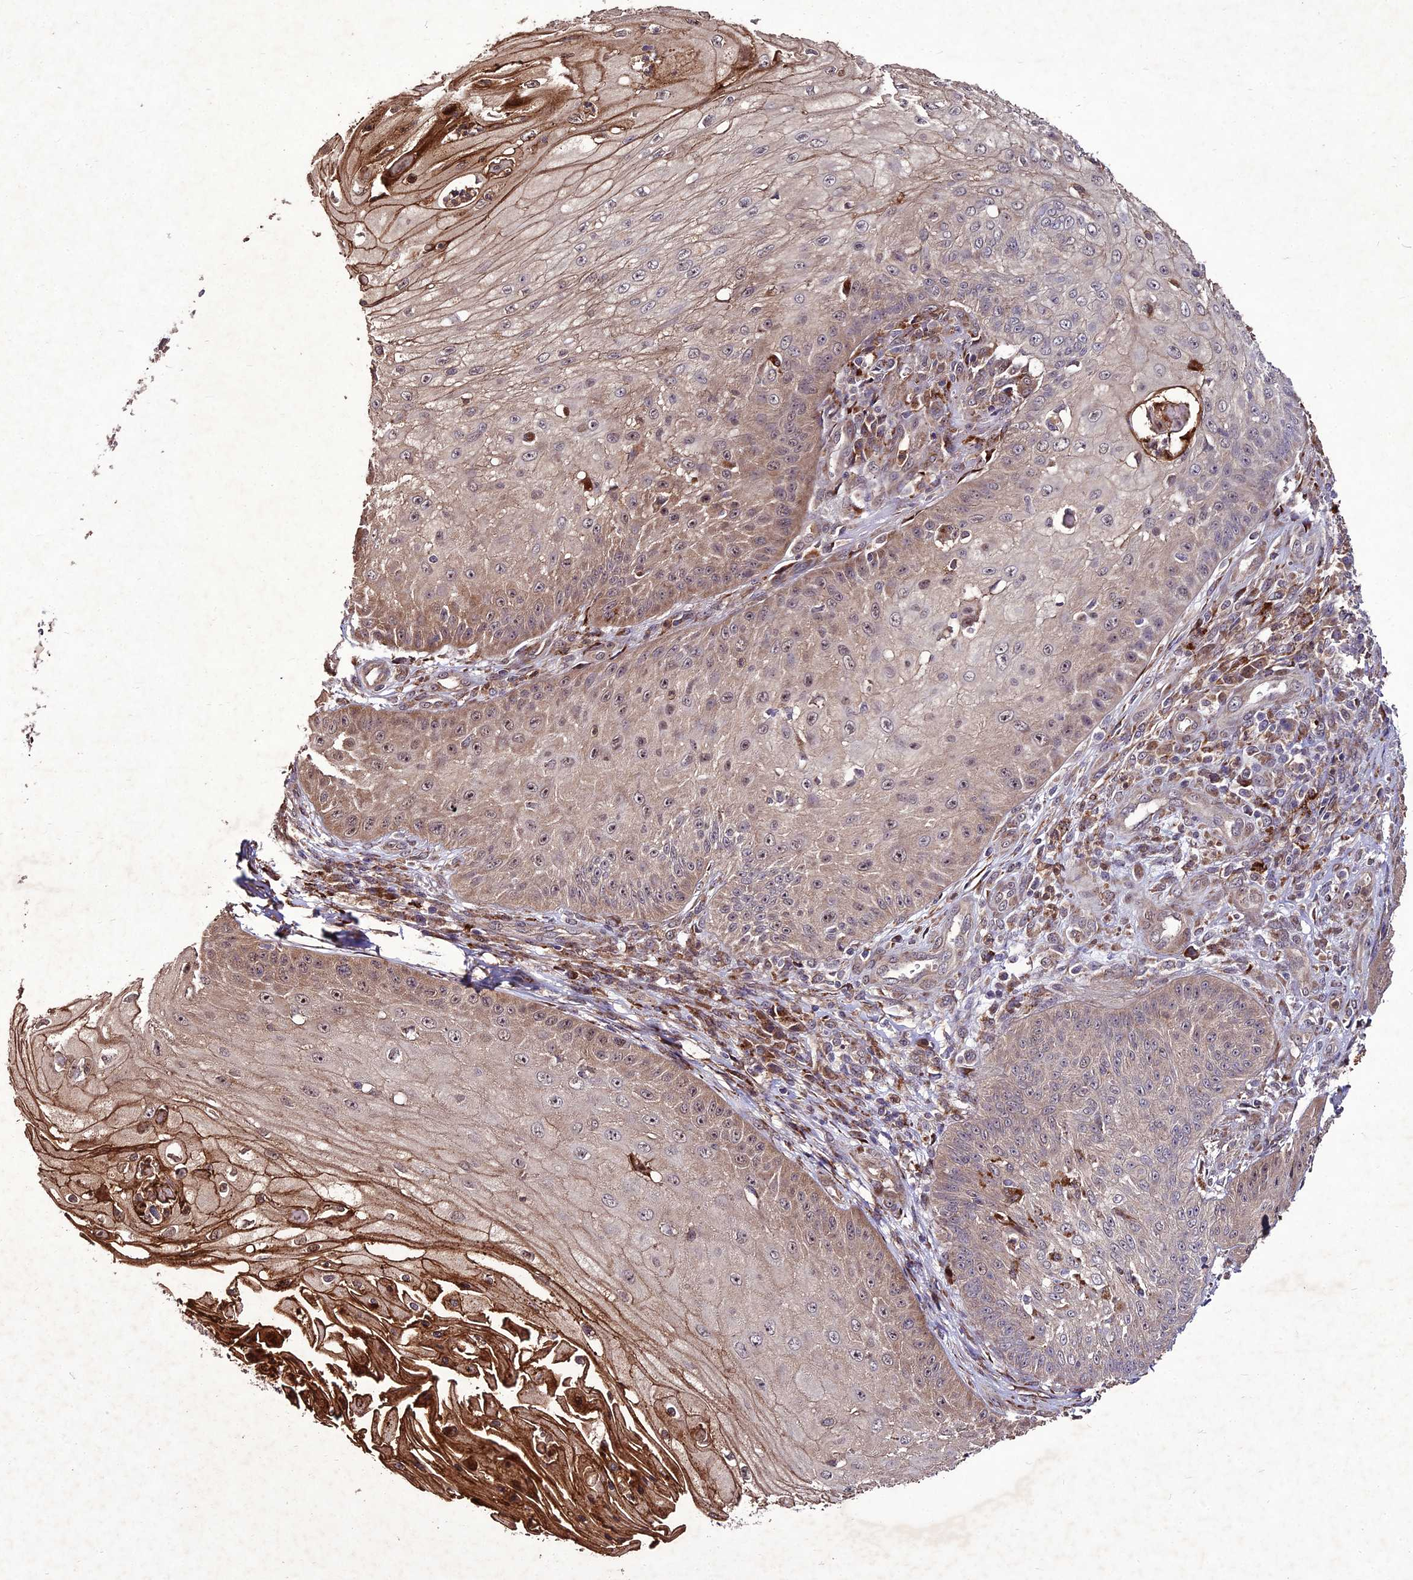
{"staining": {"intensity": "moderate", "quantity": "25%-75%", "location": "cytoplasmic/membranous,nuclear"}, "tissue": "skin cancer", "cell_type": "Tumor cells", "image_type": "cancer", "snomed": [{"axis": "morphology", "description": "Squamous cell carcinoma, NOS"}, {"axis": "topography", "description": "Skin"}], "caption": "DAB immunohistochemical staining of human skin squamous cell carcinoma reveals moderate cytoplasmic/membranous and nuclear protein staining in about 25%-75% of tumor cells.", "gene": "ZNF766", "patient": {"sex": "male", "age": 70}}